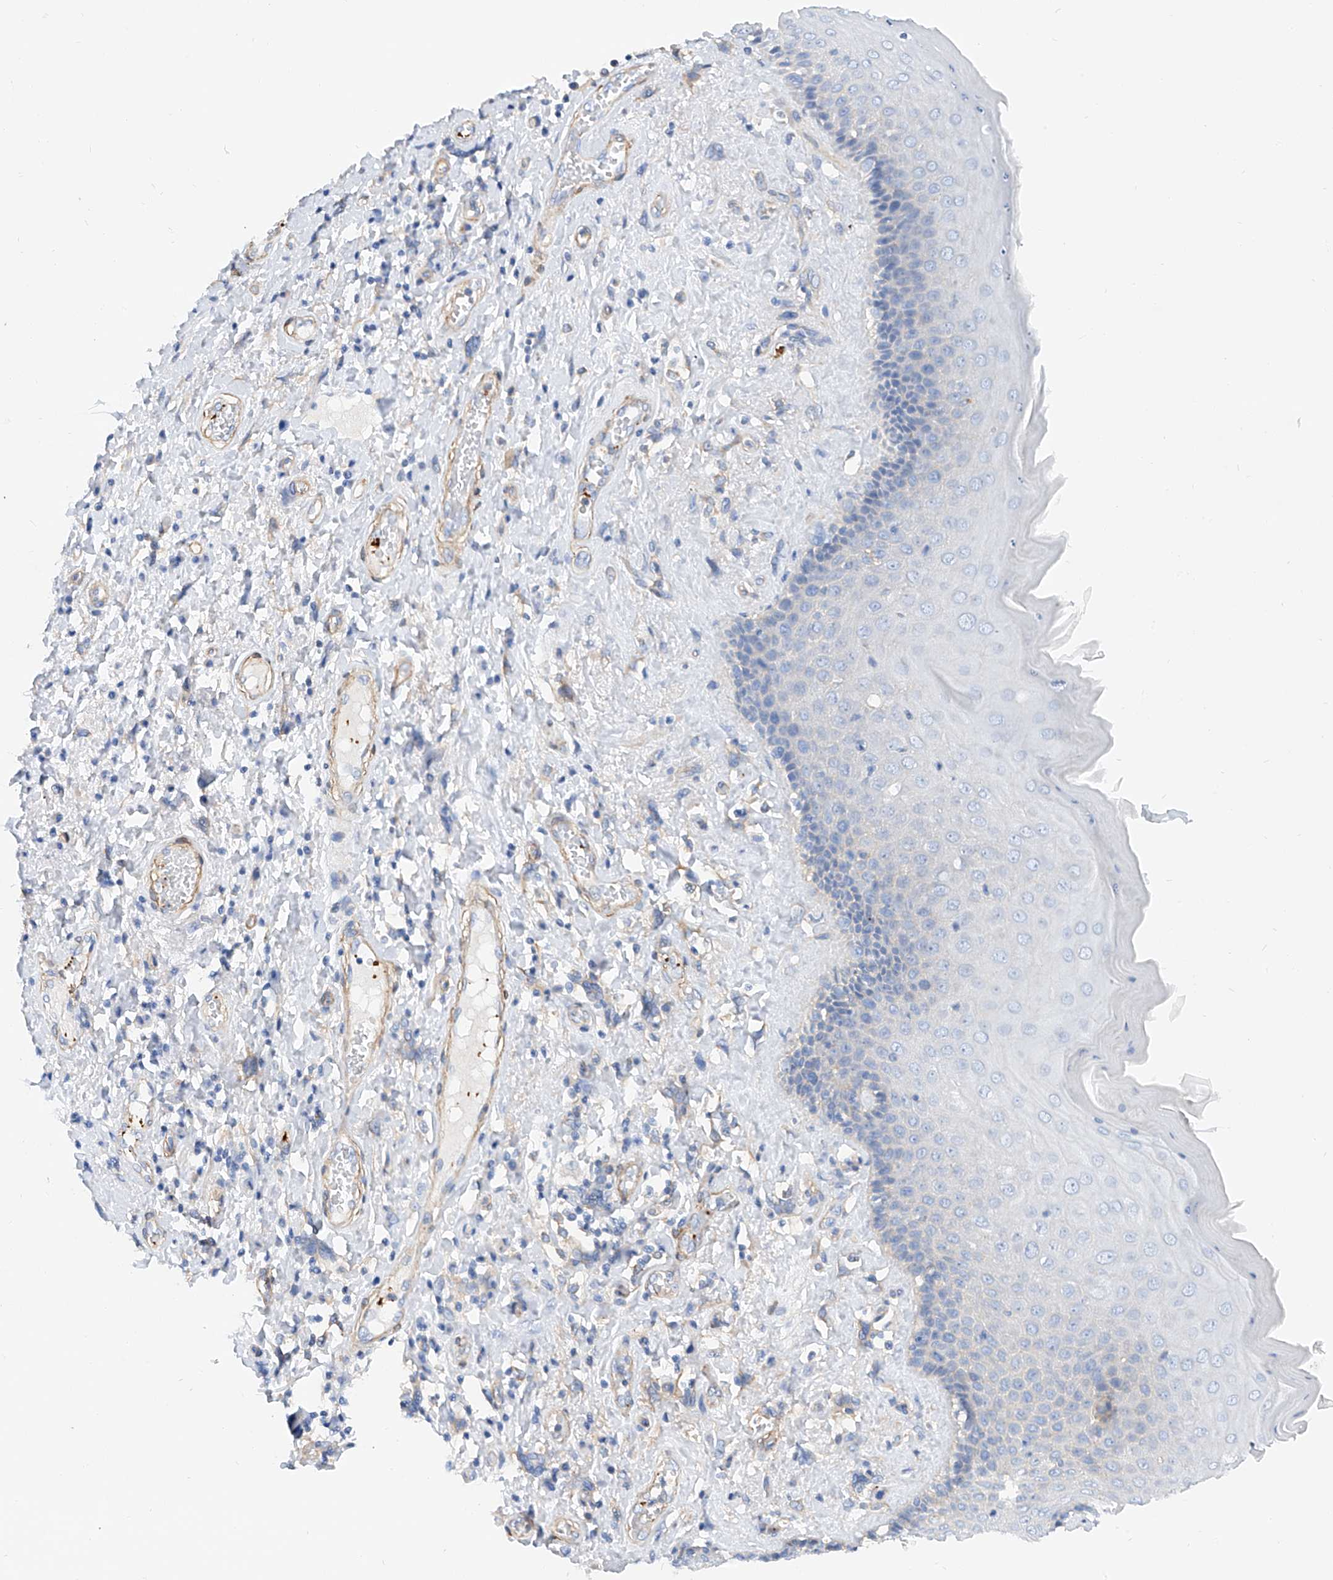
{"staining": {"intensity": "moderate", "quantity": "<25%", "location": "cytoplasmic/membranous"}, "tissue": "skin", "cell_type": "Epidermal cells", "image_type": "normal", "snomed": [{"axis": "morphology", "description": "Normal tissue, NOS"}, {"axis": "topography", "description": "Anal"}], "caption": "Protein staining demonstrates moderate cytoplasmic/membranous staining in about <25% of epidermal cells in benign skin.", "gene": "TAS2R60", "patient": {"sex": "male", "age": 69}}